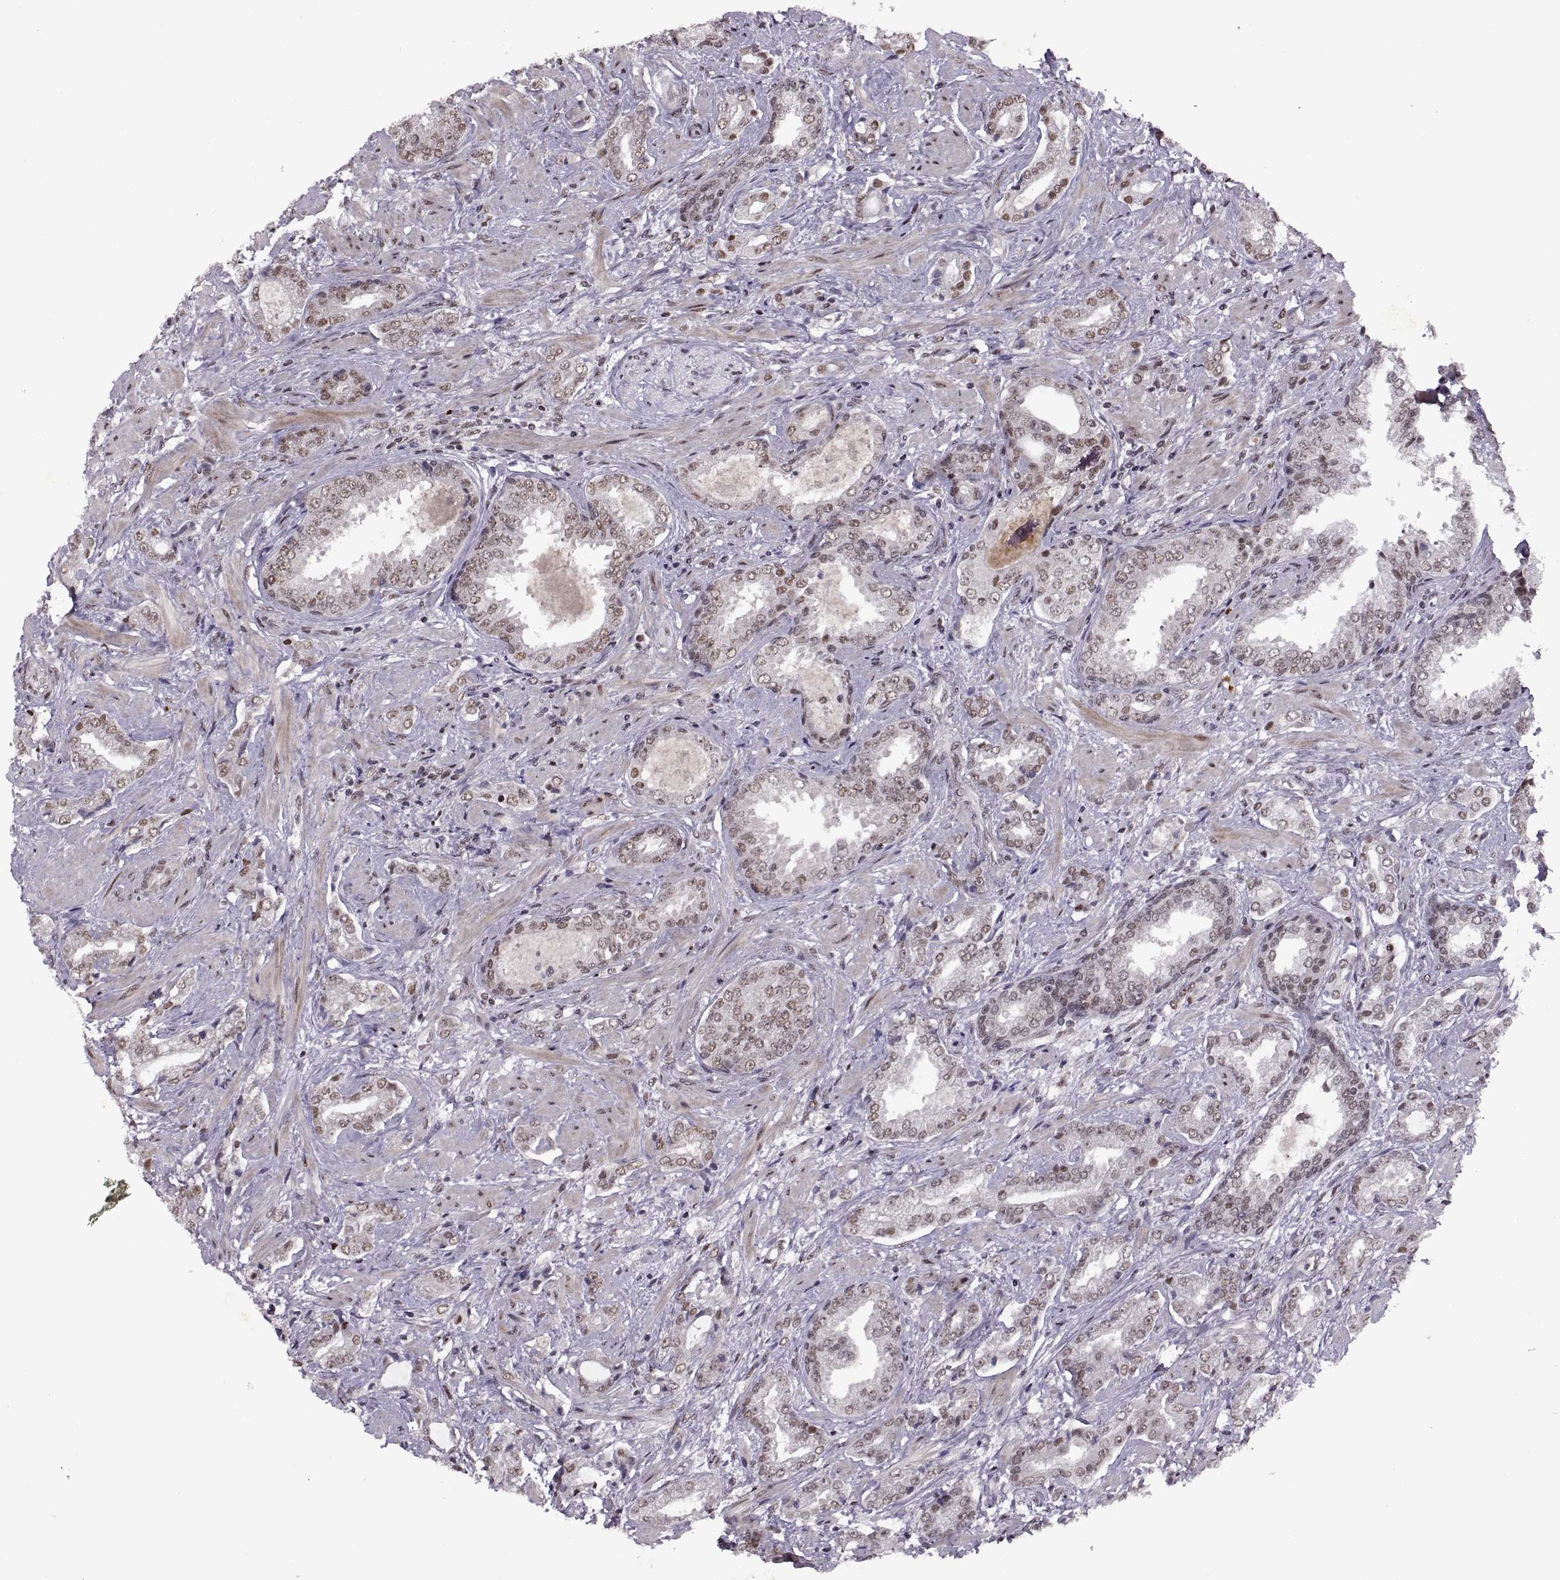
{"staining": {"intensity": "moderate", "quantity": "<25%", "location": "nuclear"}, "tissue": "prostate cancer", "cell_type": "Tumor cells", "image_type": "cancer", "snomed": [{"axis": "morphology", "description": "Adenocarcinoma, Low grade"}, {"axis": "topography", "description": "Prostate"}], "caption": "A histopathology image of prostate cancer stained for a protein reveals moderate nuclear brown staining in tumor cells.", "gene": "MT1E", "patient": {"sex": "male", "age": 61}}